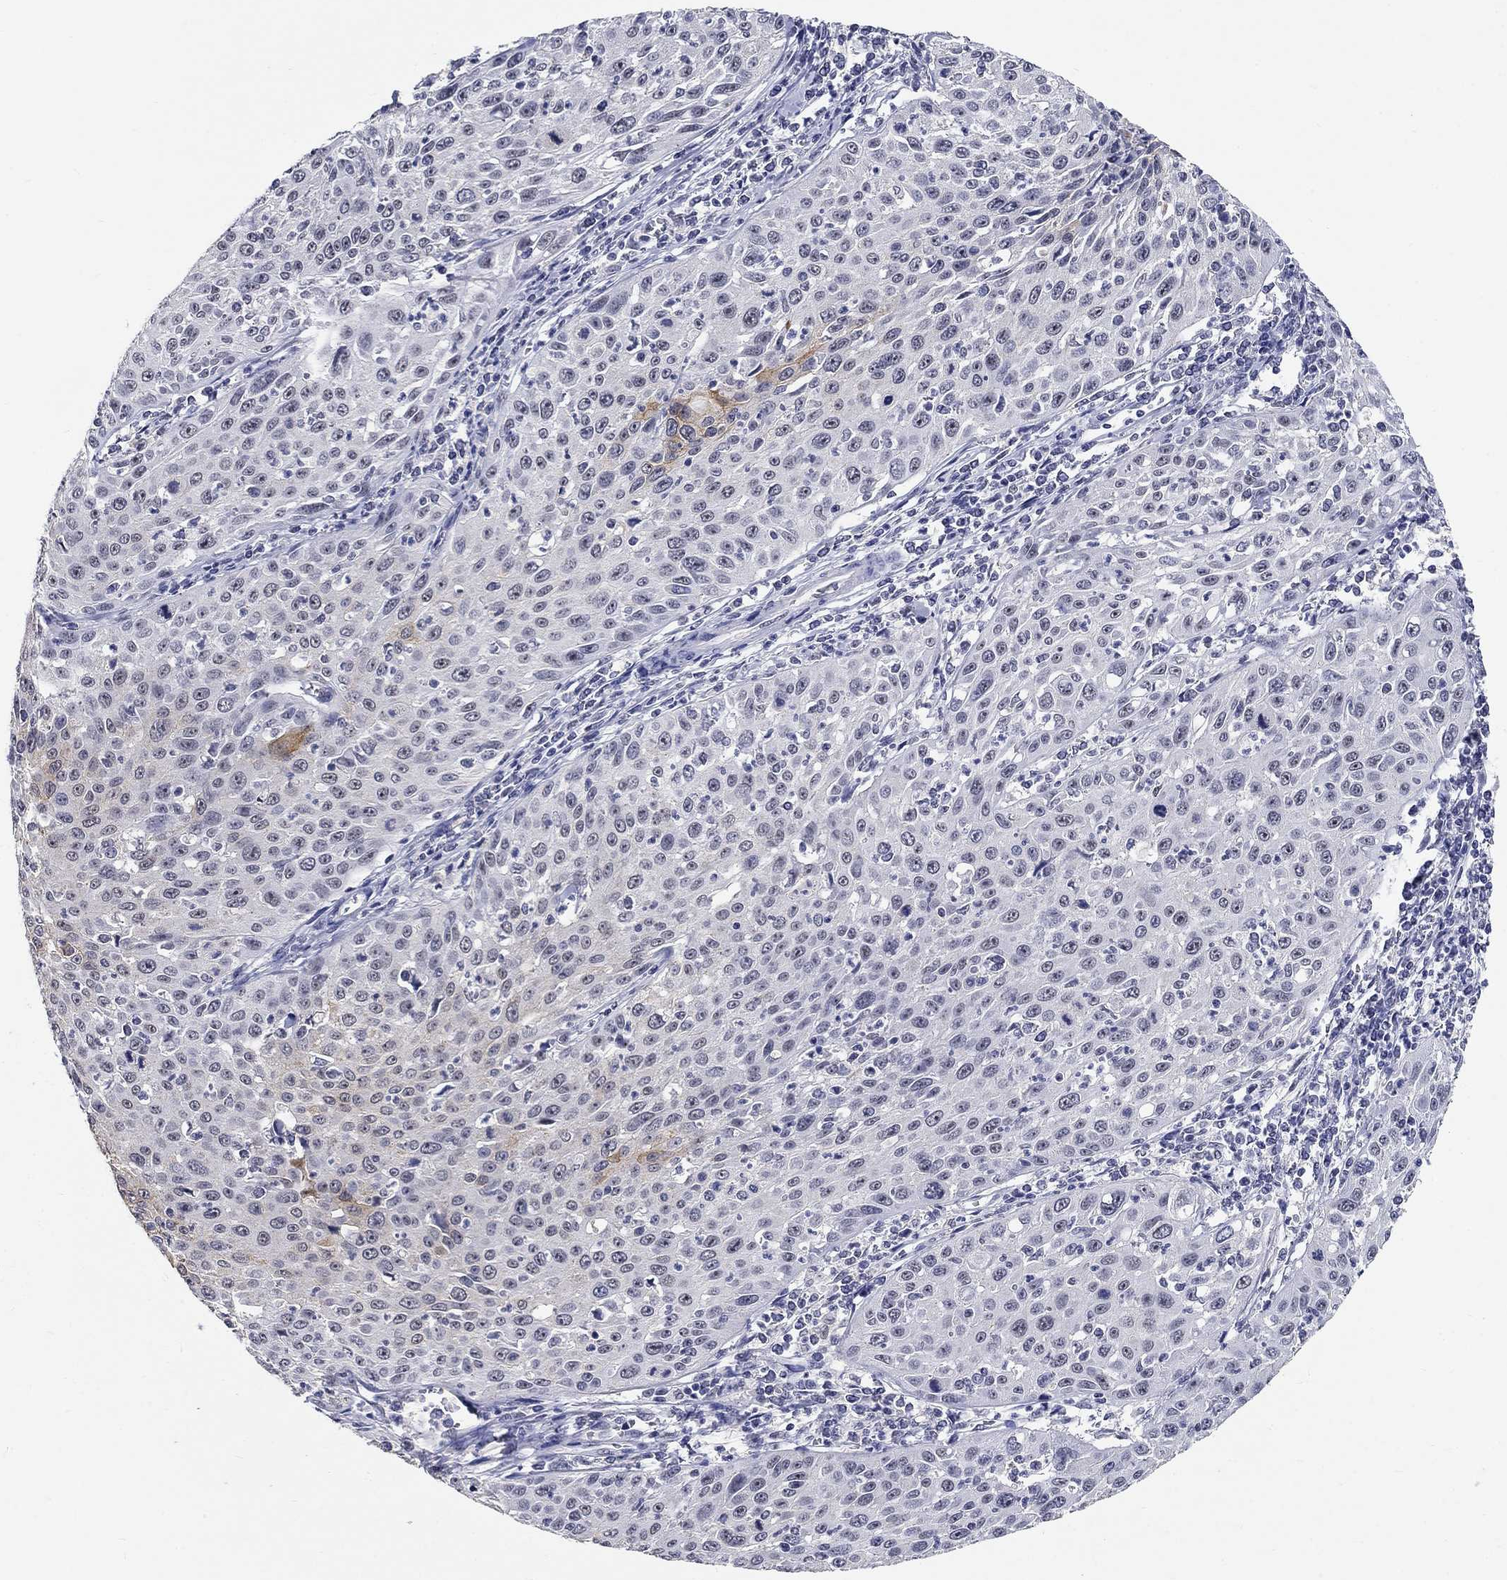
{"staining": {"intensity": "moderate", "quantity": "<25%", "location": "cytoplasmic/membranous"}, "tissue": "cervical cancer", "cell_type": "Tumor cells", "image_type": "cancer", "snomed": [{"axis": "morphology", "description": "Squamous cell carcinoma, NOS"}, {"axis": "topography", "description": "Cervix"}], "caption": "Immunohistochemical staining of human cervical cancer shows moderate cytoplasmic/membranous protein staining in about <25% of tumor cells.", "gene": "GRIN1", "patient": {"sex": "female", "age": 26}}